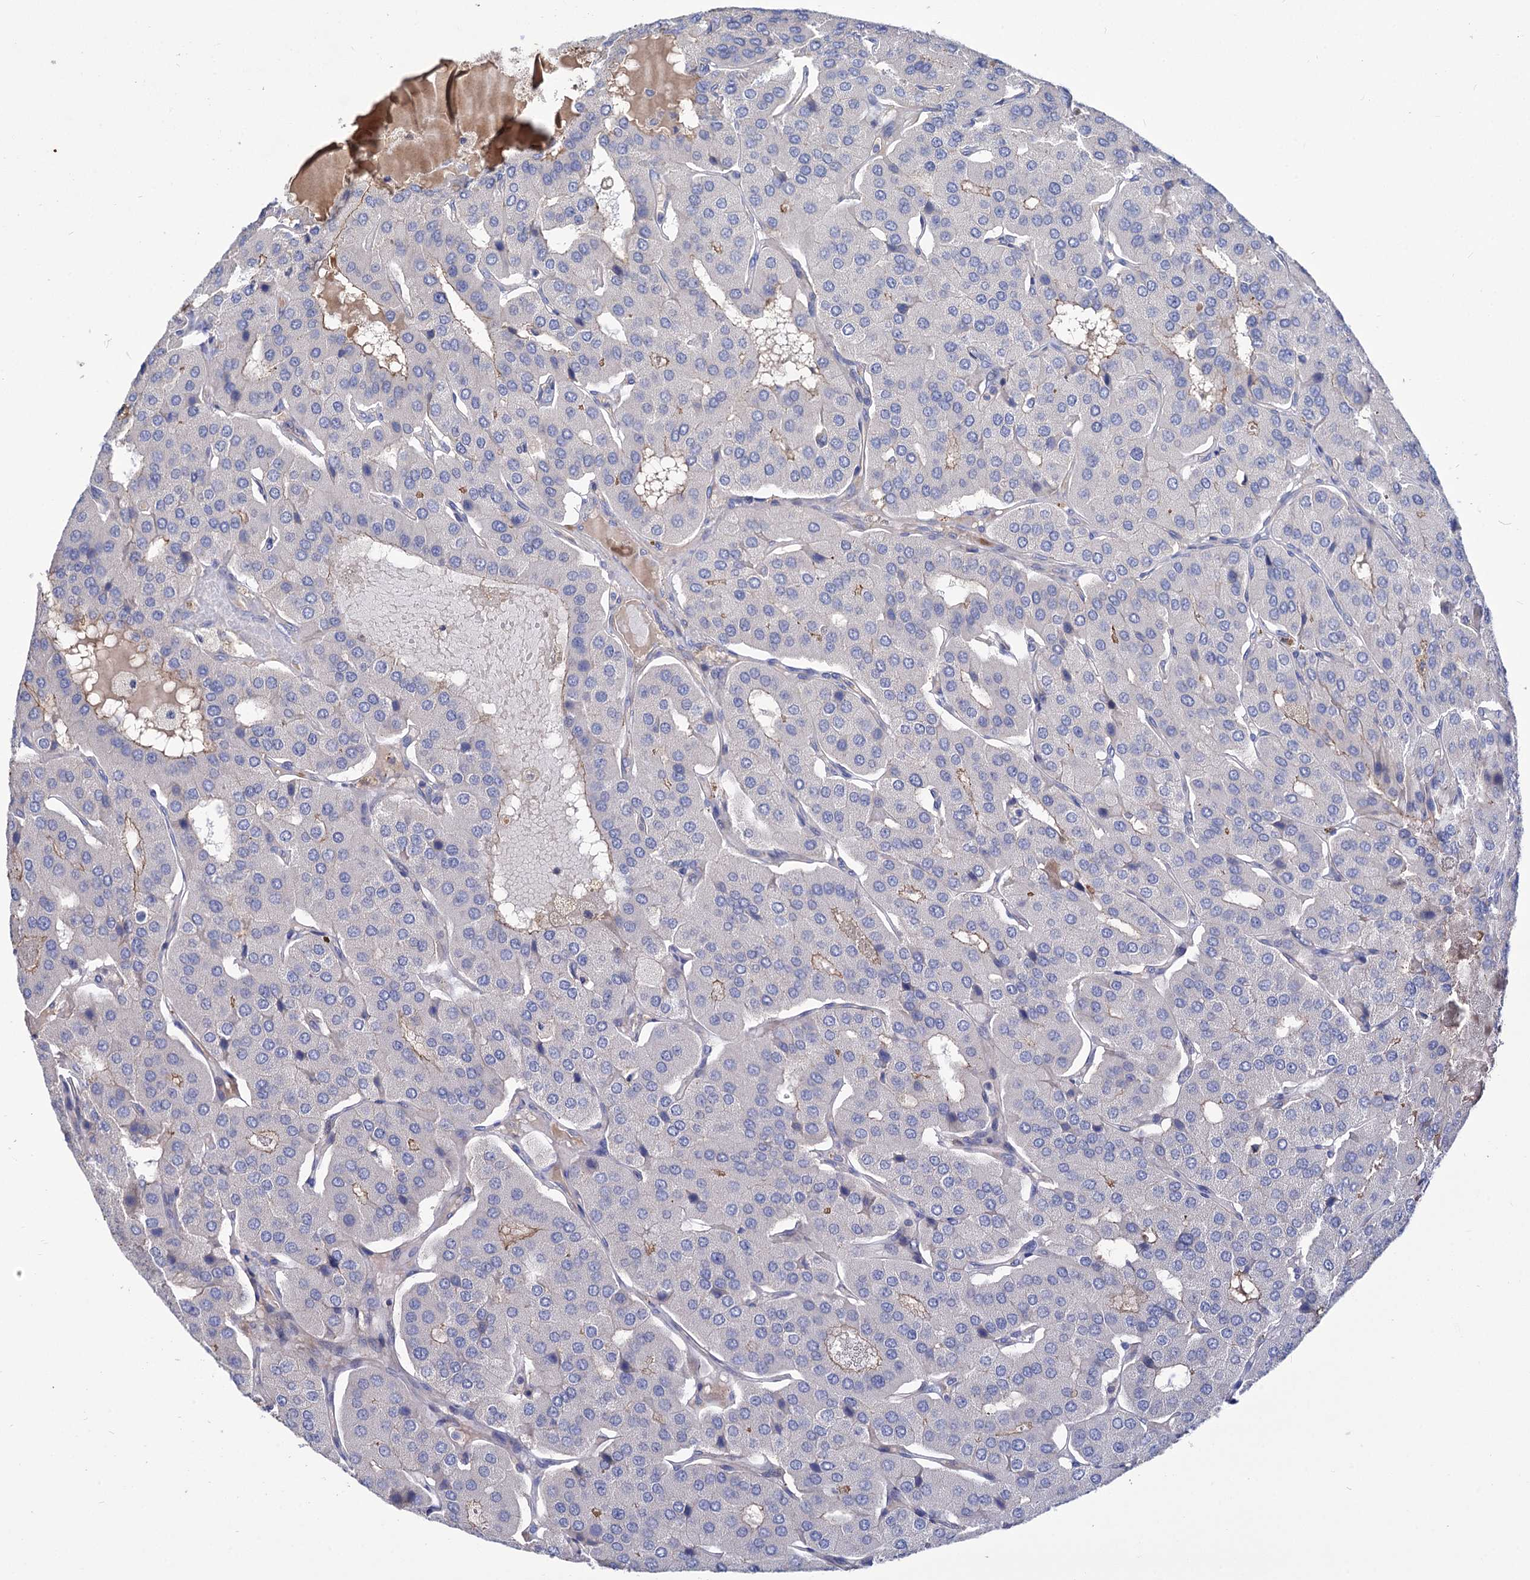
{"staining": {"intensity": "negative", "quantity": "none", "location": "none"}, "tissue": "parathyroid gland", "cell_type": "Glandular cells", "image_type": "normal", "snomed": [{"axis": "morphology", "description": "Normal tissue, NOS"}, {"axis": "morphology", "description": "Adenoma, NOS"}, {"axis": "topography", "description": "Parathyroid gland"}], "caption": "Glandular cells show no significant protein staining in unremarkable parathyroid gland.", "gene": "NUDCD2", "patient": {"sex": "female", "age": 86}}